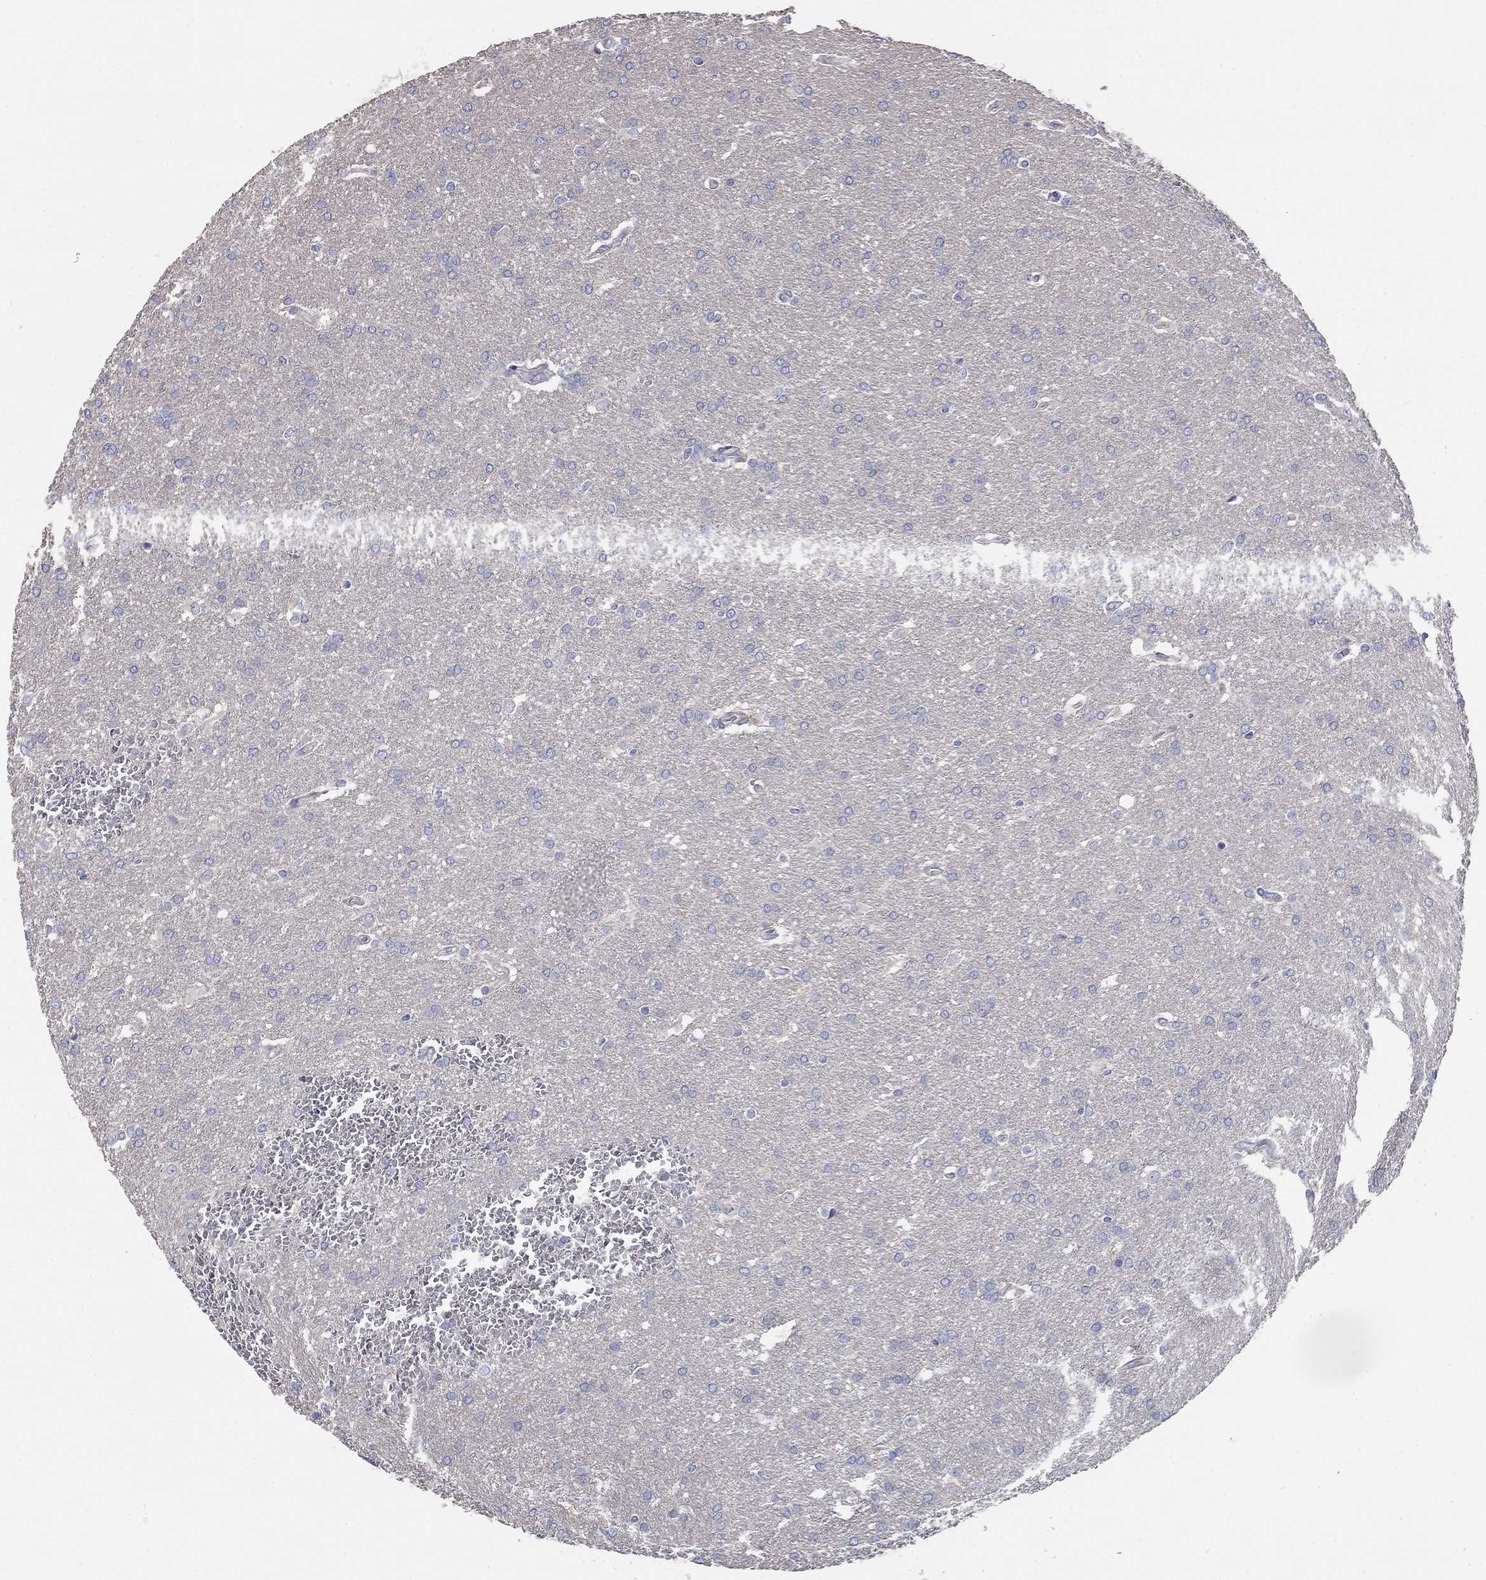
{"staining": {"intensity": "negative", "quantity": "none", "location": "none"}, "tissue": "glioma", "cell_type": "Tumor cells", "image_type": "cancer", "snomed": [{"axis": "morphology", "description": "Glioma, malignant, Low grade"}, {"axis": "topography", "description": "Brain"}], "caption": "Tumor cells are negative for protein expression in human malignant glioma (low-grade). (DAB IHC with hematoxylin counter stain).", "gene": "PRC1", "patient": {"sex": "female", "age": 32}}